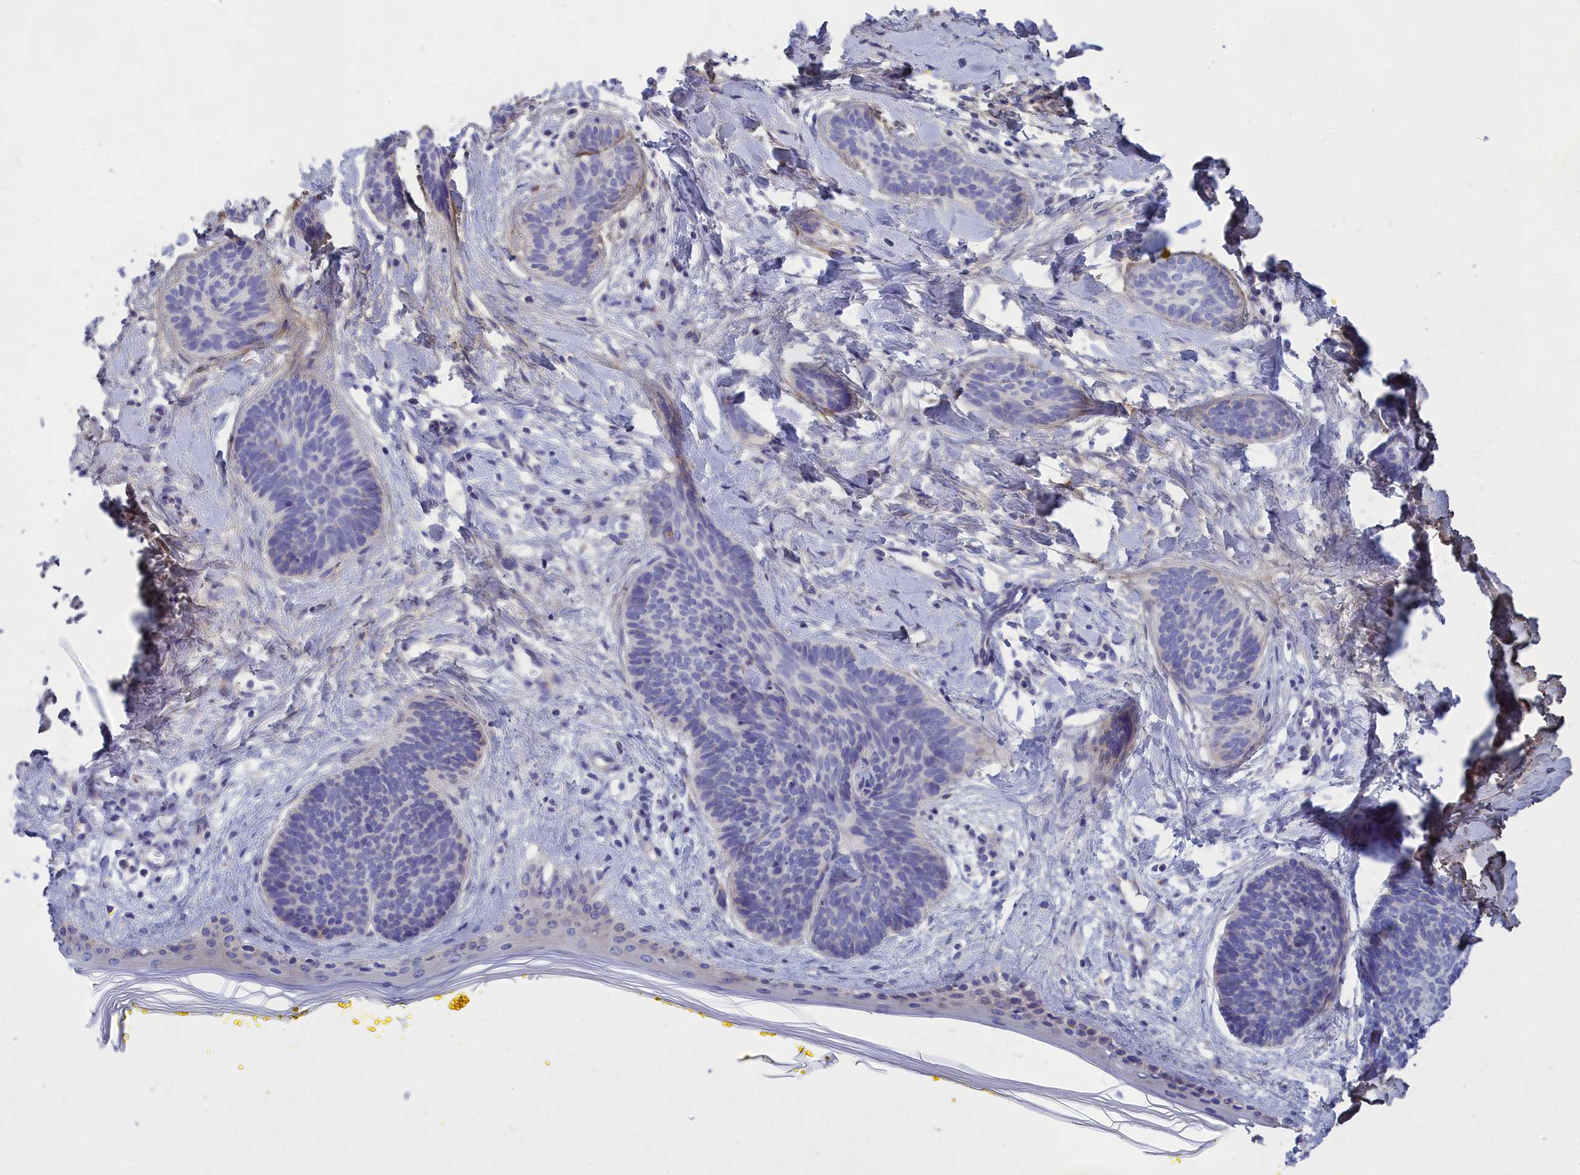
{"staining": {"intensity": "negative", "quantity": "none", "location": "none"}, "tissue": "skin cancer", "cell_type": "Tumor cells", "image_type": "cancer", "snomed": [{"axis": "morphology", "description": "Basal cell carcinoma"}, {"axis": "topography", "description": "Skin"}], "caption": "Immunohistochemical staining of skin cancer exhibits no significant staining in tumor cells.", "gene": "TMEM30B", "patient": {"sex": "female", "age": 81}}